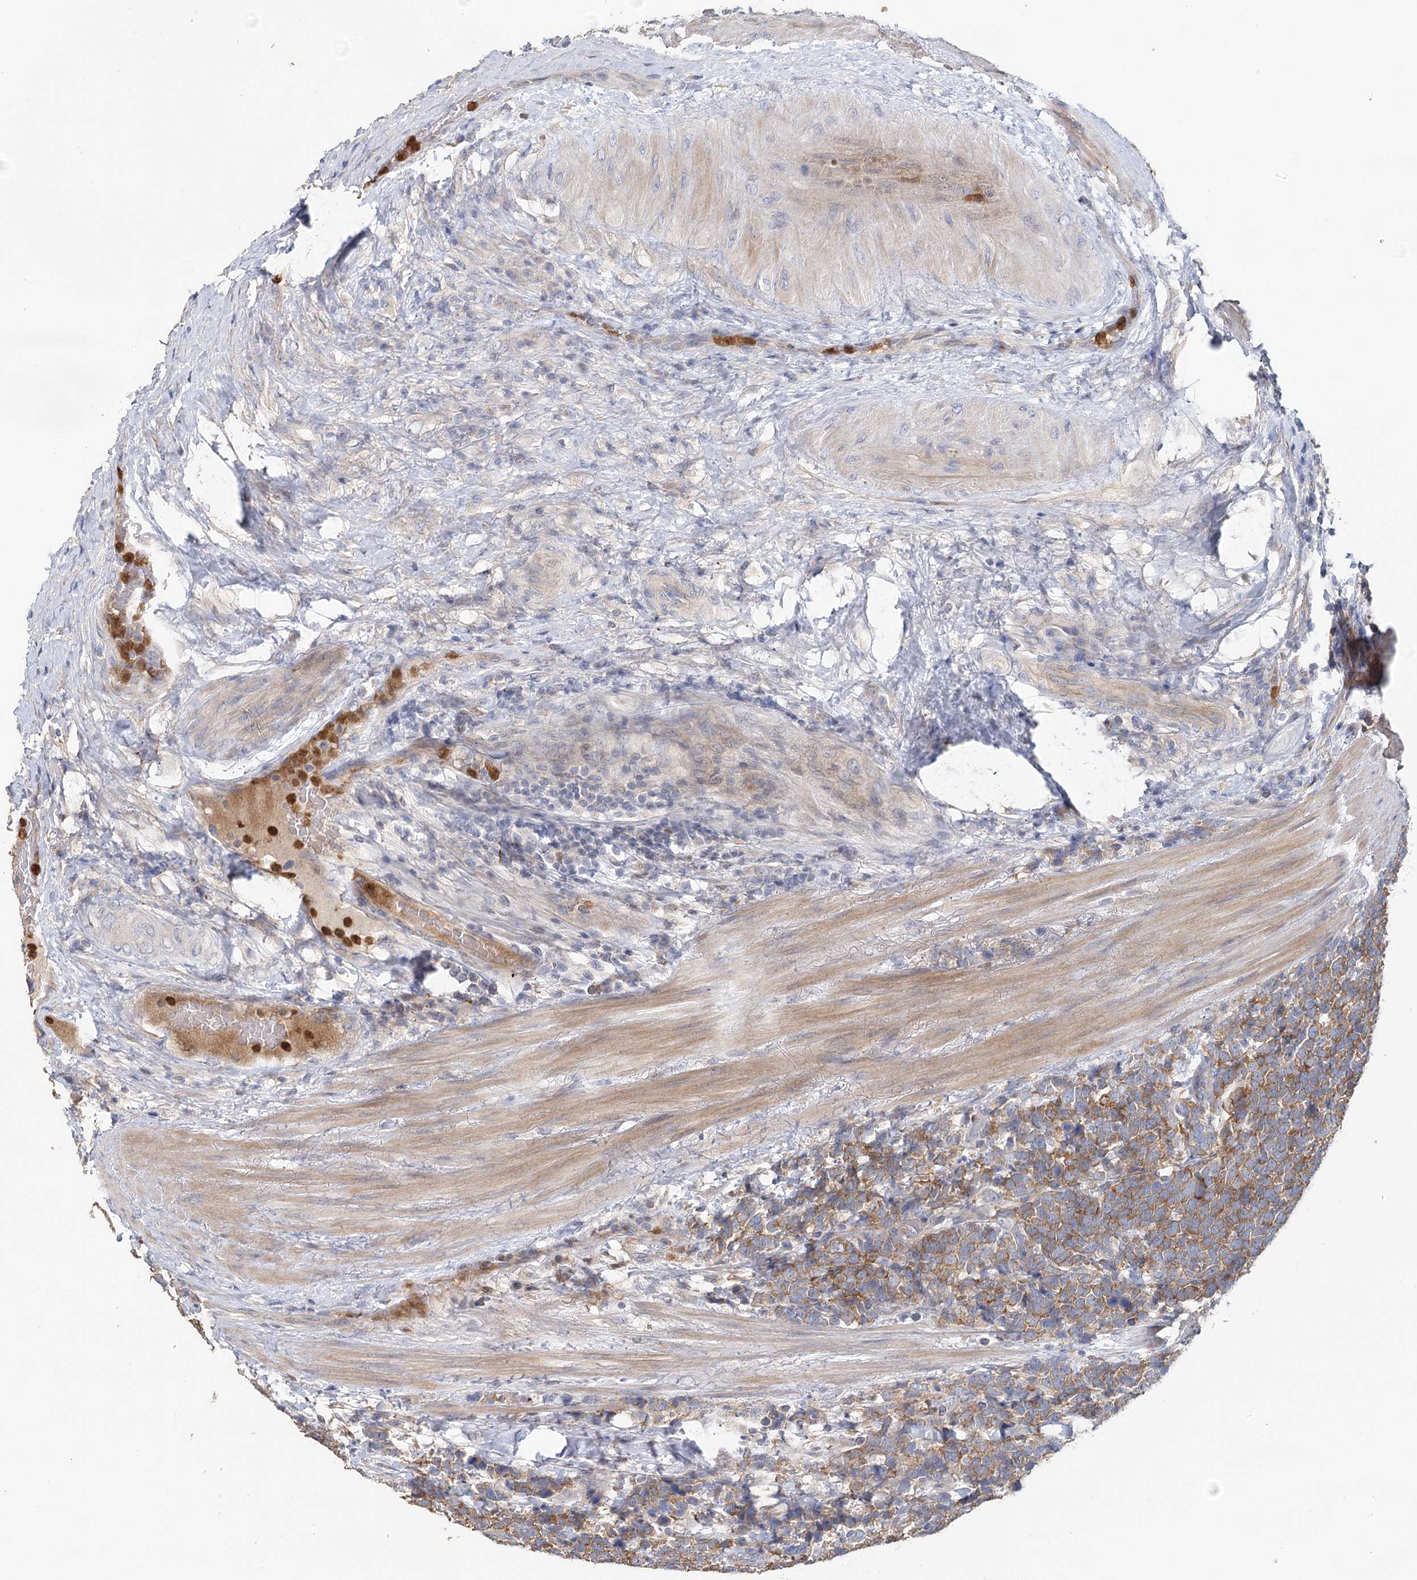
{"staining": {"intensity": "moderate", "quantity": ">75%", "location": "cytoplasmic/membranous"}, "tissue": "urothelial cancer", "cell_type": "Tumor cells", "image_type": "cancer", "snomed": [{"axis": "morphology", "description": "Urothelial carcinoma, High grade"}, {"axis": "topography", "description": "Urinary bladder"}], "caption": "Human high-grade urothelial carcinoma stained with a protein marker shows moderate staining in tumor cells.", "gene": "EPB41L5", "patient": {"sex": "female", "age": 82}}